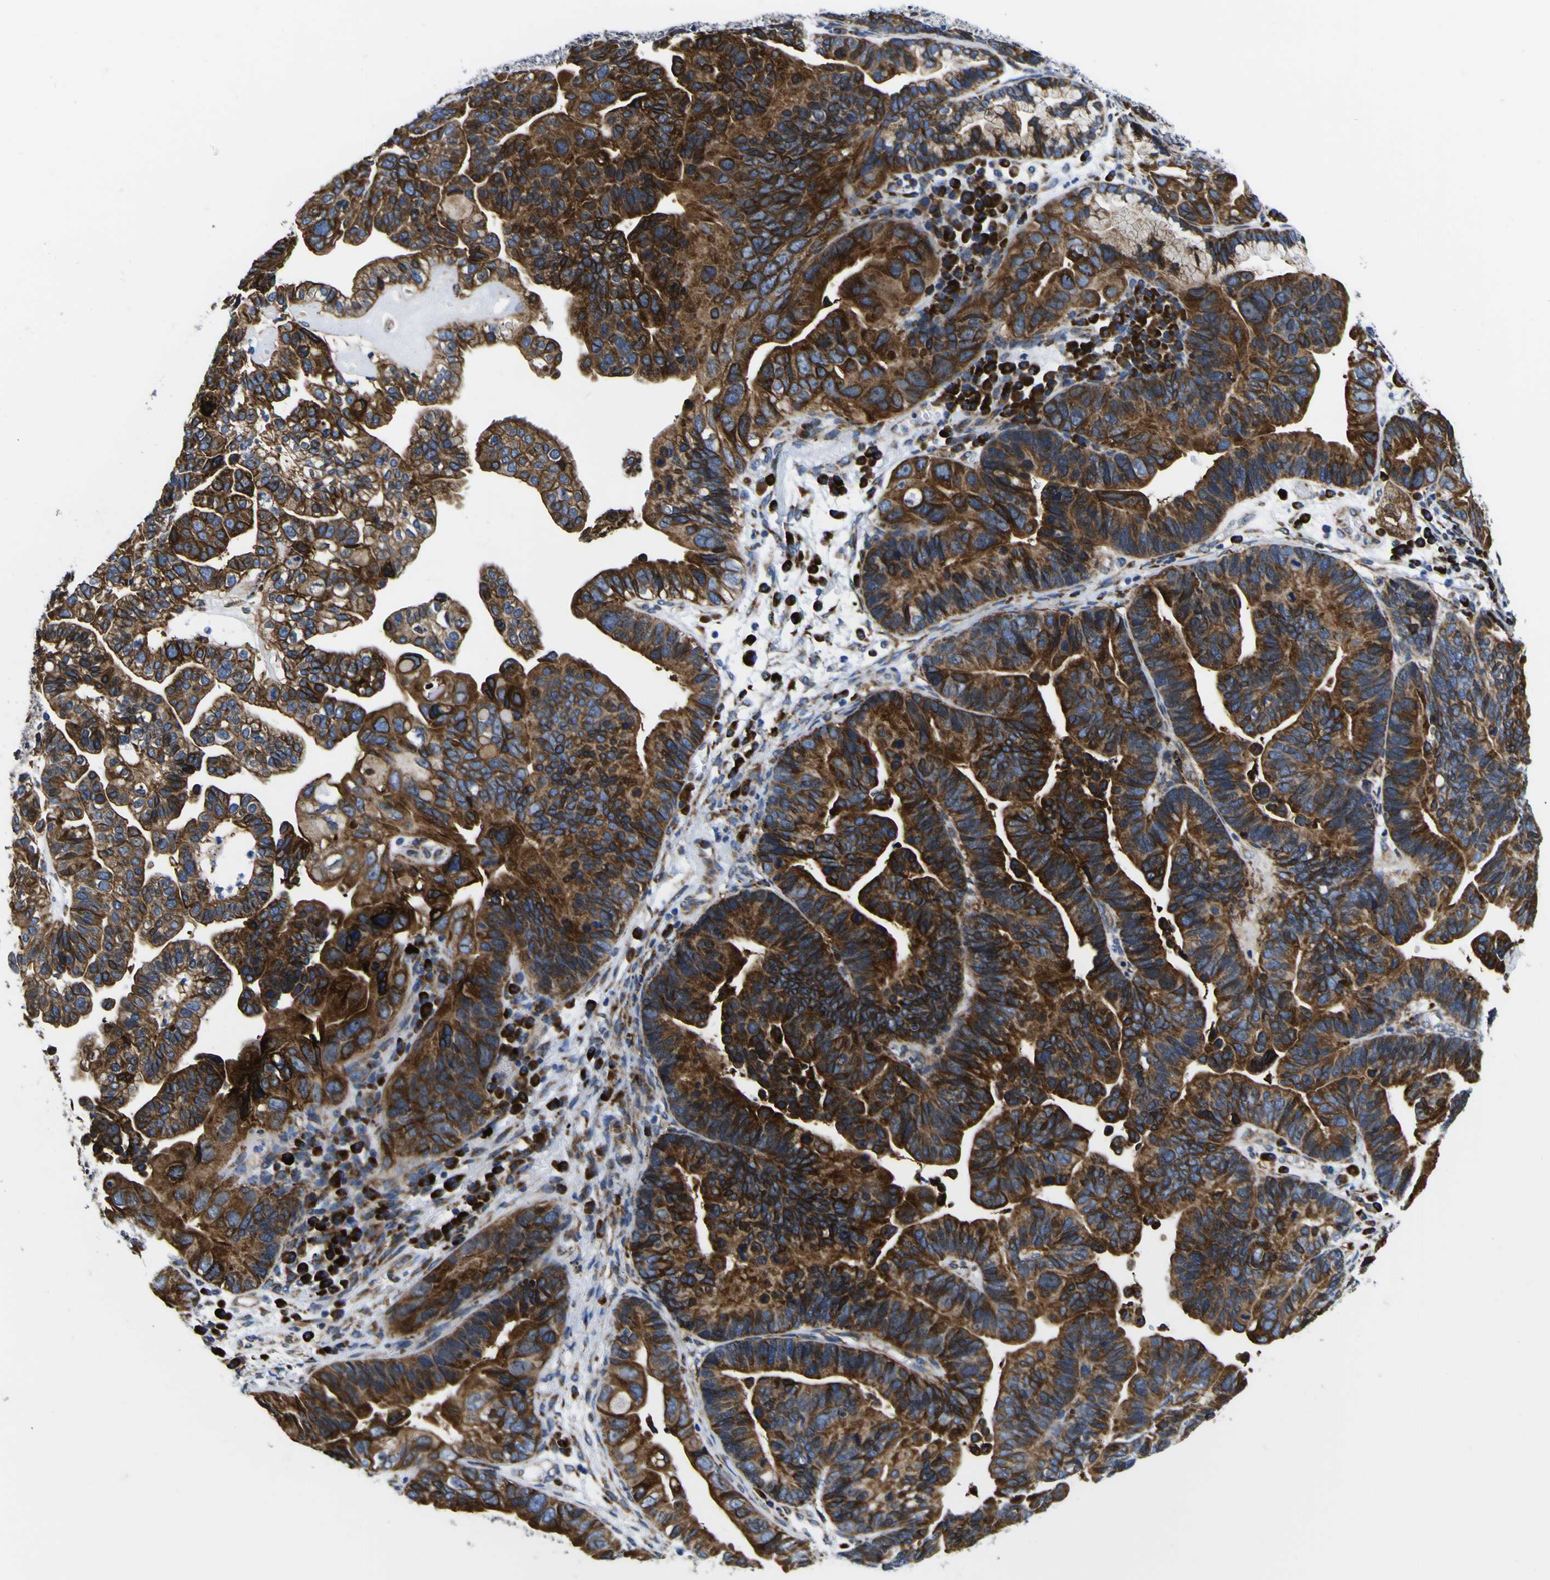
{"staining": {"intensity": "strong", "quantity": ">75%", "location": "cytoplasmic/membranous"}, "tissue": "ovarian cancer", "cell_type": "Tumor cells", "image_type": "cancer", "snomed": [{"axis": "morphology", "description": "Cystadenocarcinoma, serous, NOS"}, {"axis": "topography", "description": "Ovary"}], "caption": "Immunohistochemical staining of human ovarian serous cystadenocarcinoma shows high levels of strong cytoplasmic/membranous protein staining in approximately >75% of tumor cells.", "gene": "SCD", "patient": {"sex": "female", "age": 56}}